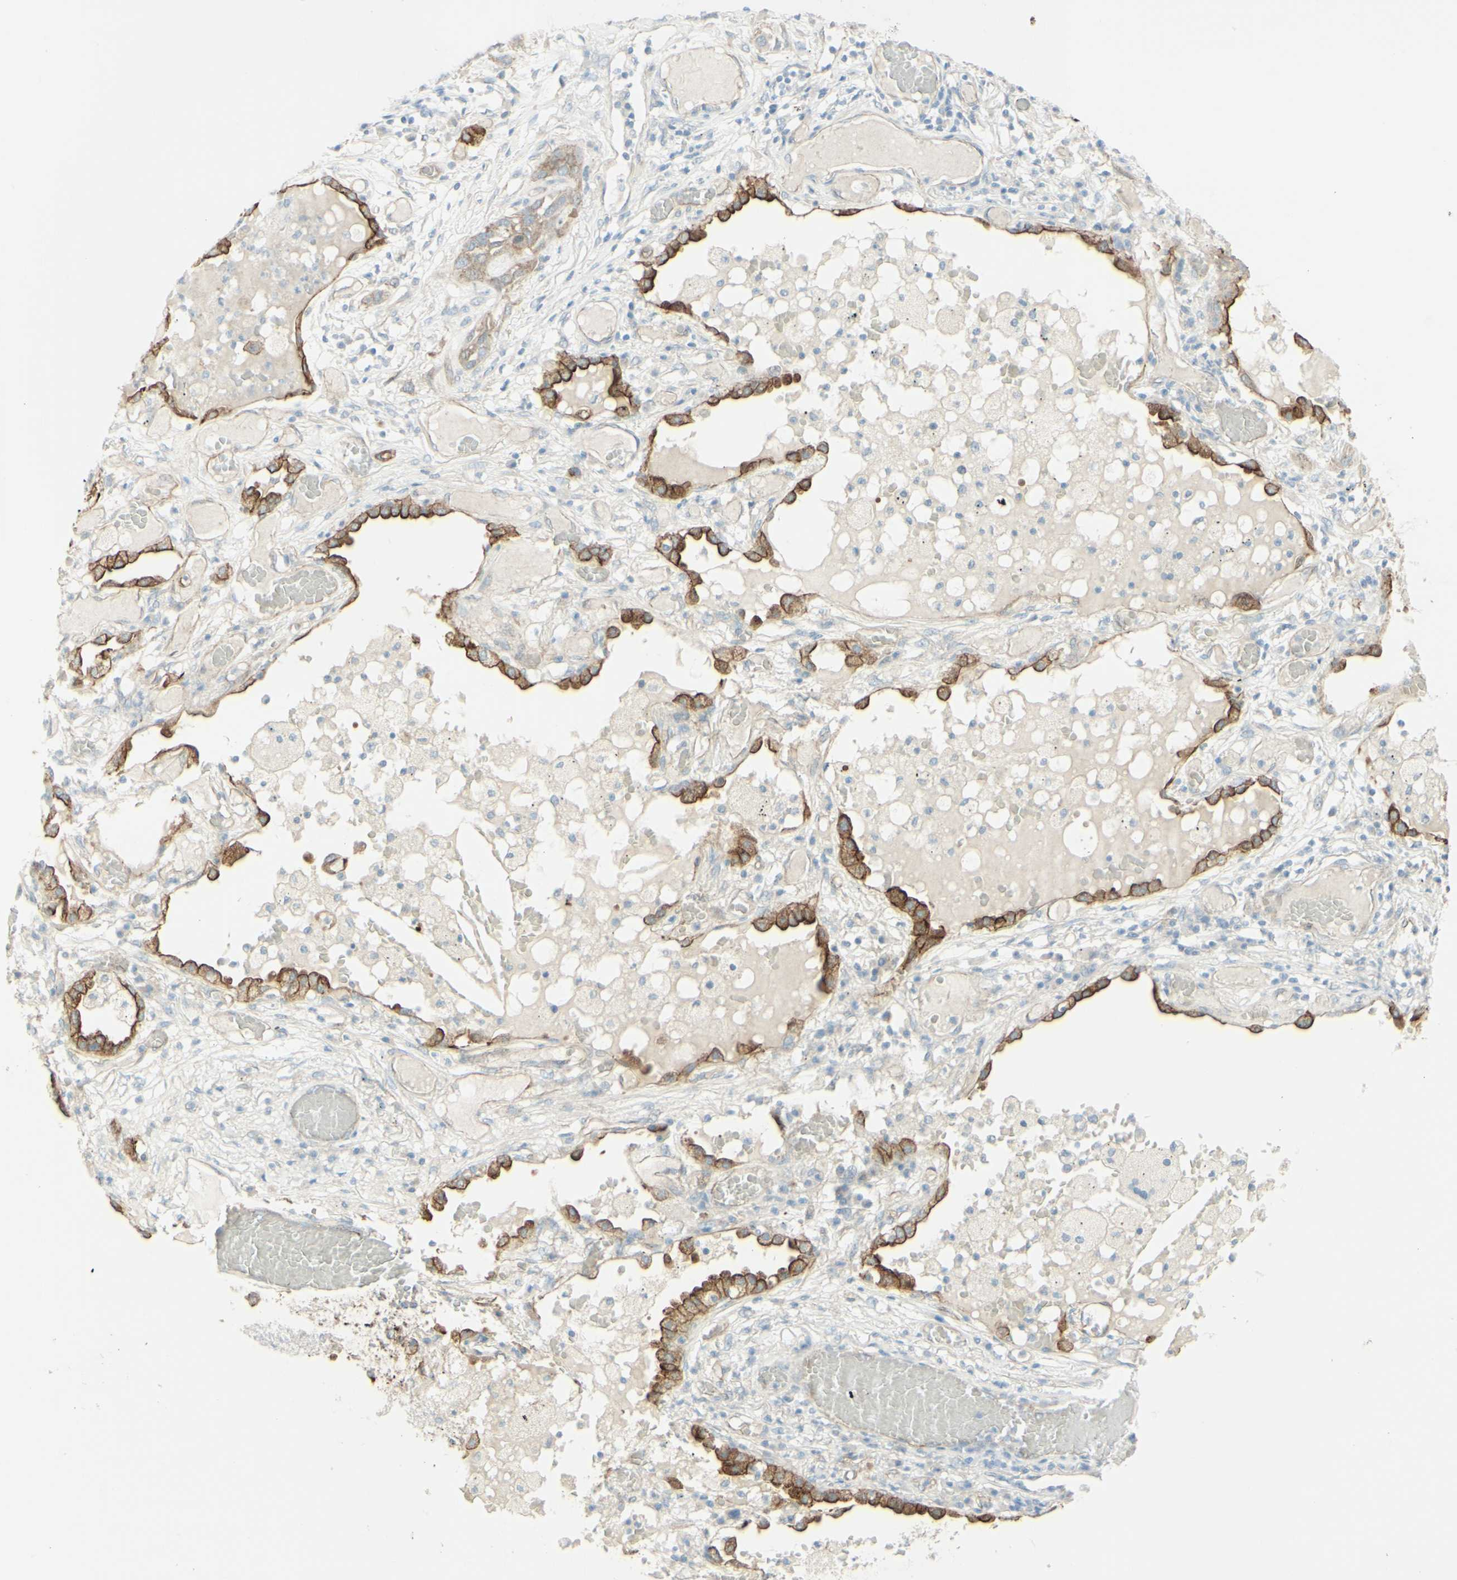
{"staining": {"intensity": "strong", "quantity": "25%-75%", "location": "cytoplasmic/membranous"}, "tissue": "lung cancer", "cell_type": "Tumor cells", "image_type": "cancer", "snomed": [{"axis": "morphology", "description": "Squamous cell carcinoma, NOS"}, {"axis": "topography", "description": "Lung"}], "caption": "High-magnification brightfield microscopy of squamous cell carcinoma (lung) stained with DAB (3,3'-diaminobenzidine) (brown) and counterstained with hematoxylin (blue). tumor cells exhibit strong cytoplasmic/membranous staining is appreciated in about25%-75% of cells.", "gene": "MYO6", "patient": {"sex": "male", "age": 71}}